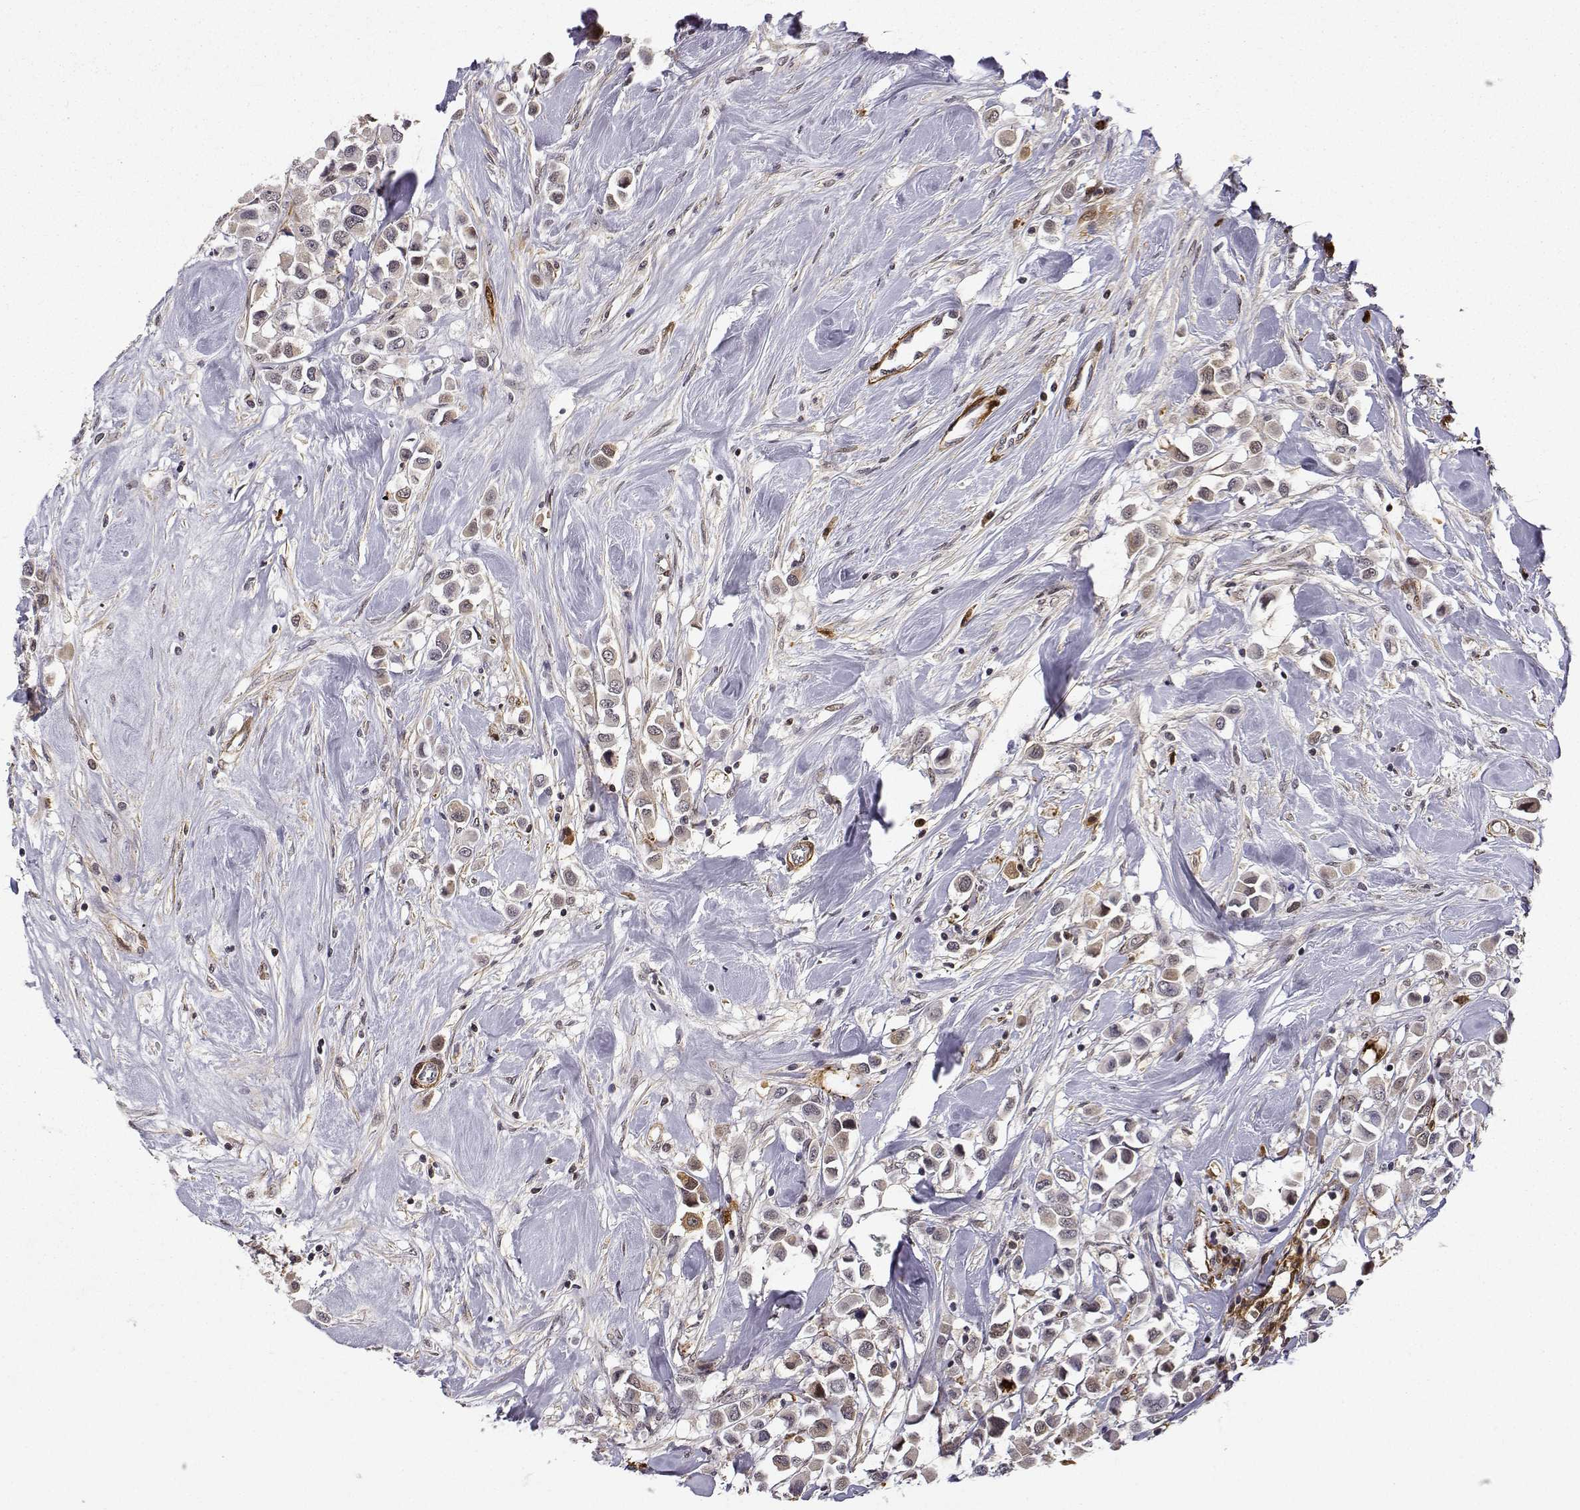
{"staining": {"intensity": "weak", "quantity": "25%-75%", "location": "cytoplasmic/membranous"}, "tissue": "breast cancer", "cell_type": "Tumor cells", "image_type": "cancer", "snomed": [{"axis": "morphology", "description": "Duct carcinoma"}, {"axis": "topography", "description": "Breast"}], "caption": "Protein staining reveals weak cytoplasmic/membranous positivity in about 25%-75% of tumor cells in breast cancer (infiltrating ductal carcinoma).", "gene": "PHGDH", "patient": {"sex": "female", "age": 61}}